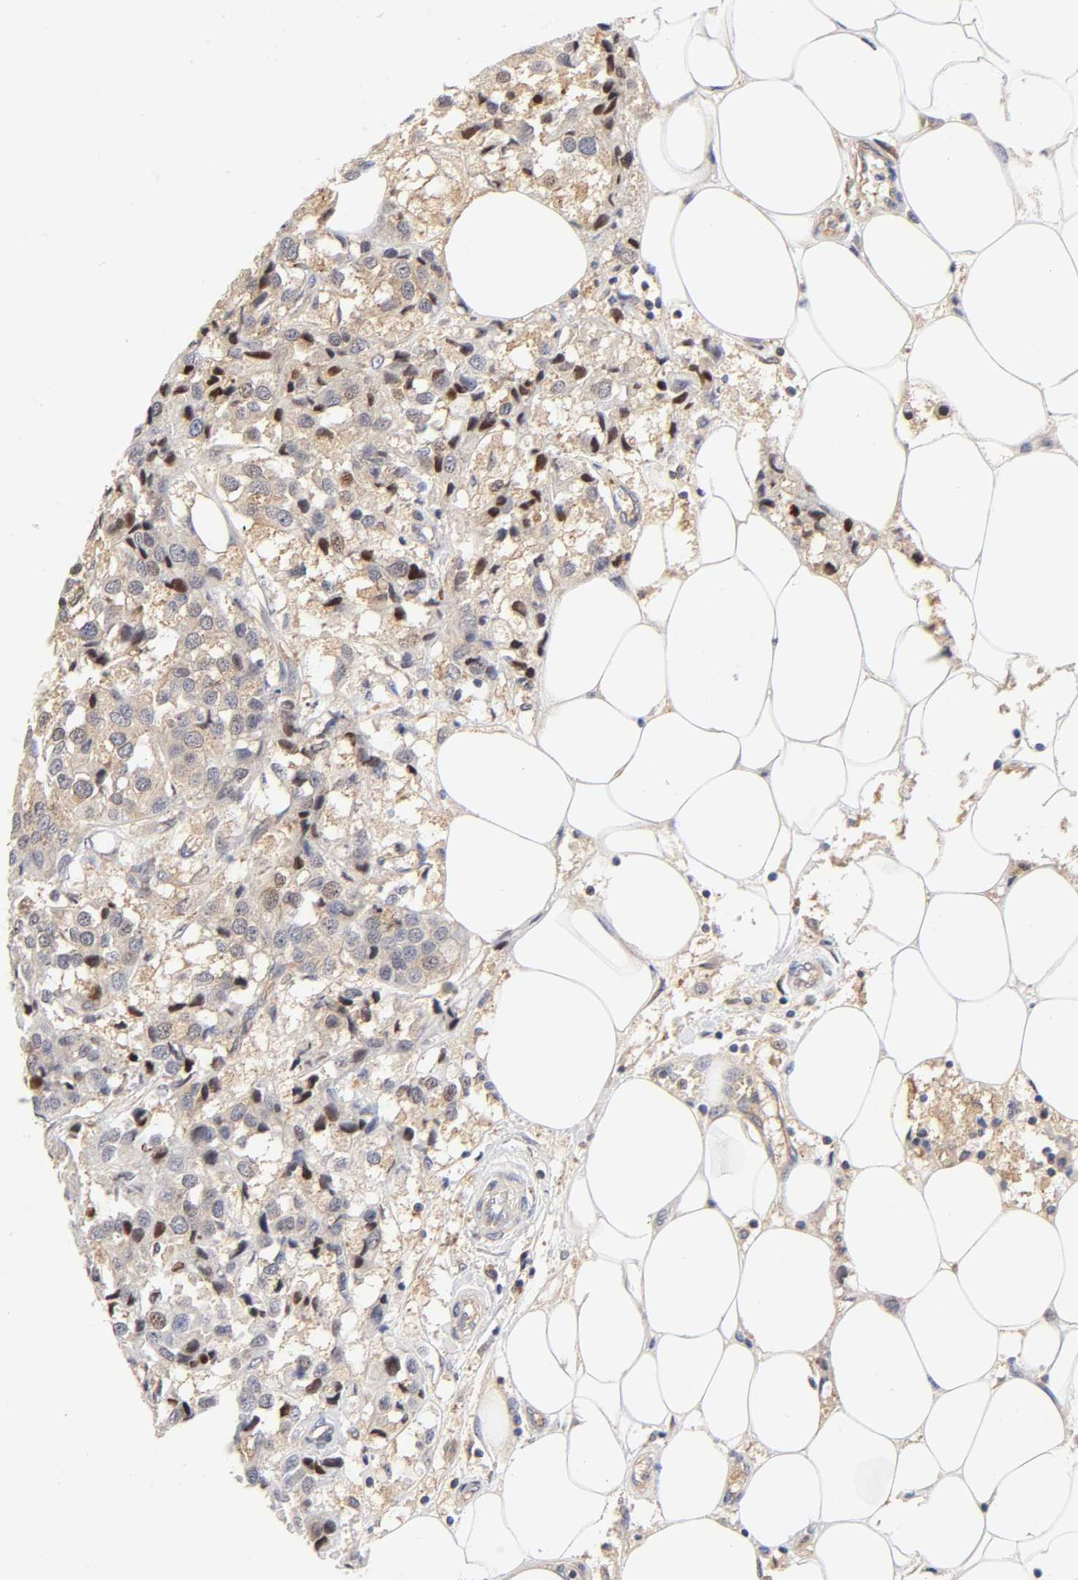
{"staining": {"intensity": "weak", "quantity": ">75%", "location": "cytoplasmic/membranous"}, "tissue": "breast cancer", "cell_type": "Tumor cells", "image_type": "cancer", "snomed": [{"axis": "morphology", "description": "Duct carcinoma"}, {"axis": "topography", "description": "Breast"}], "caption": "Infiltrating ductal carcinoma (breast) was stained to show a protein in brown. There is low levels of weak cytoplasmic/membranous expression in approximately >75% of tumor cells.", "gene": "PAFAH1B1", "patient": {"sex": "female", "age": 80}}